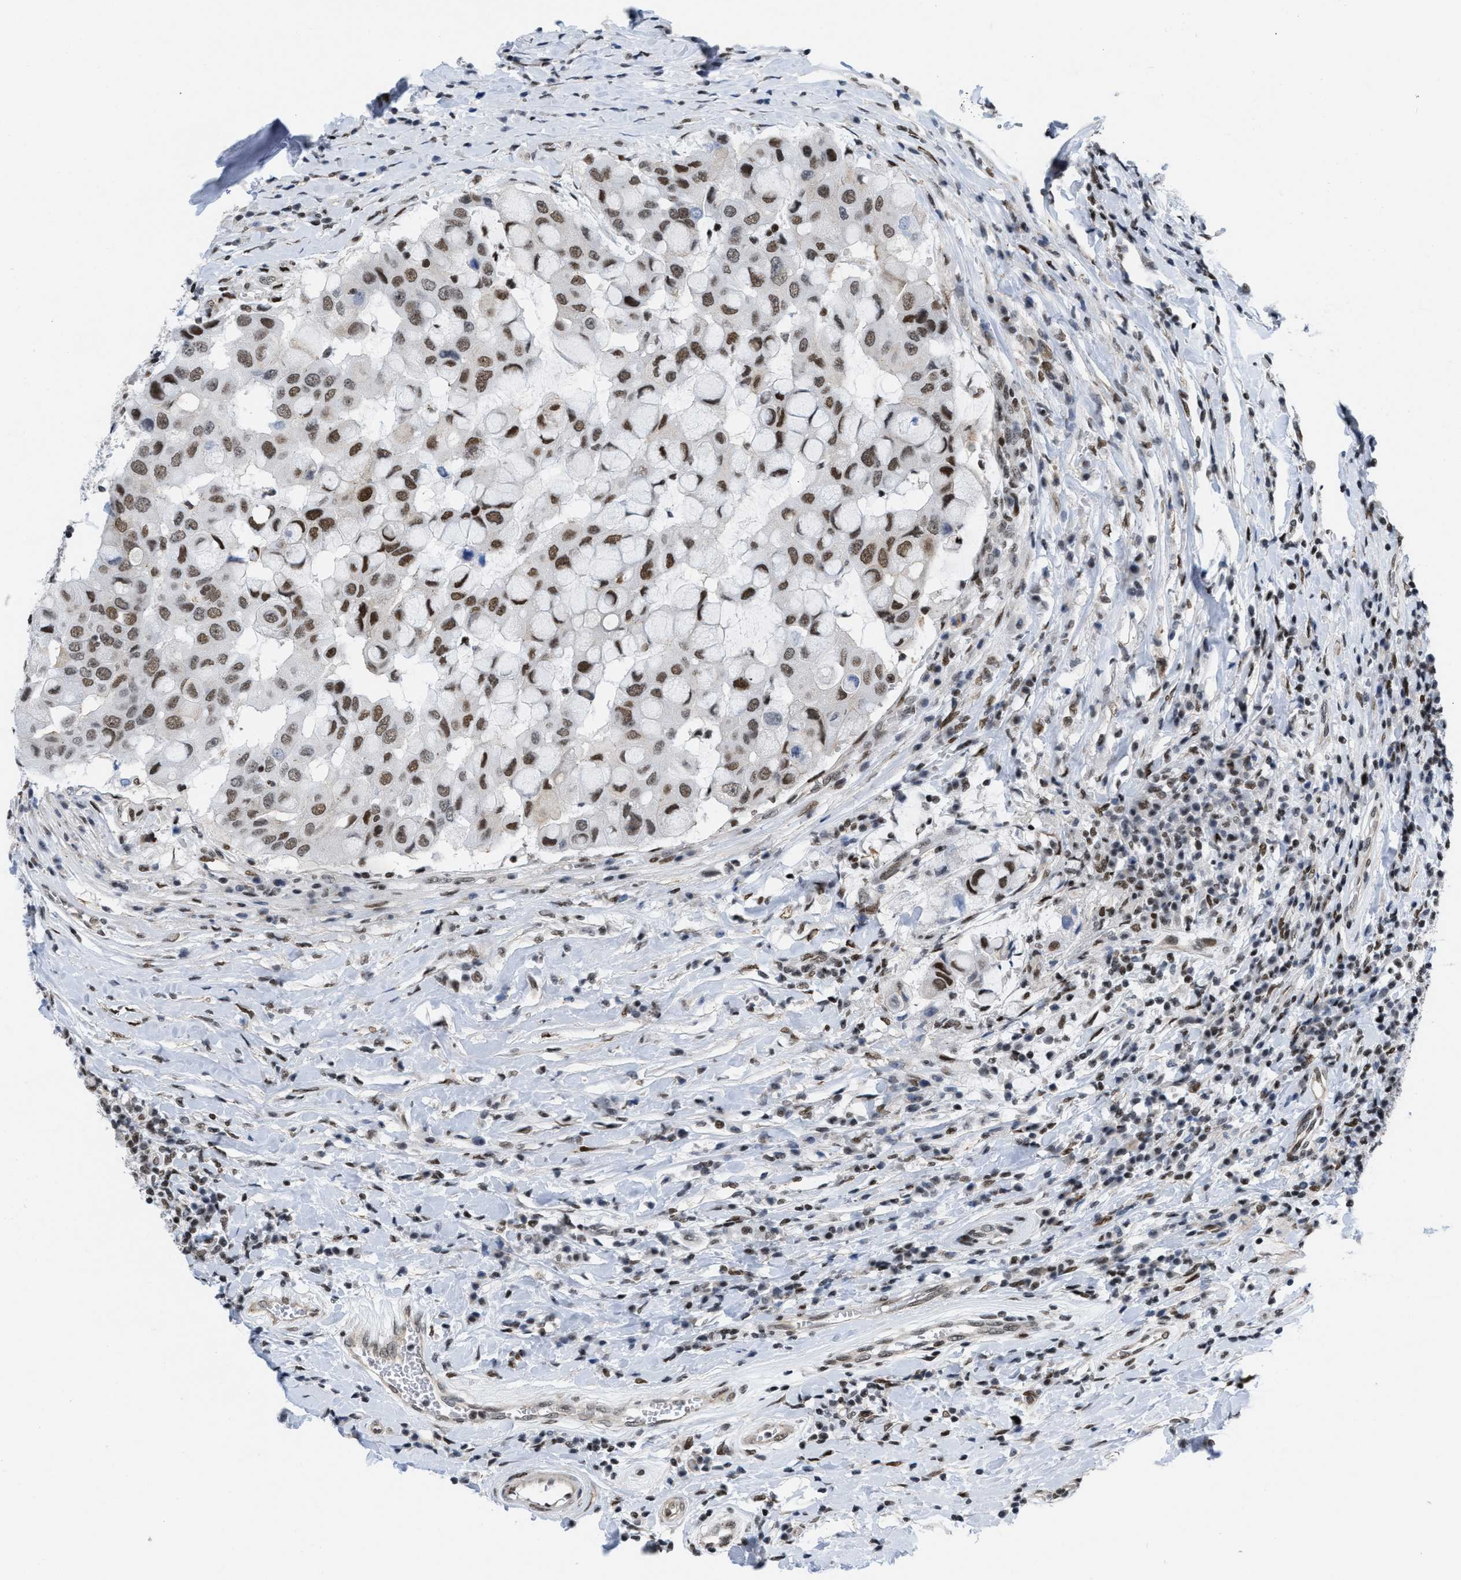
{"staining": {"intensity": "moderate", "quantity": ">75%", "location": "nuclear"}, "tissue": "breast cancer", "cell_type": "Tumor cells", "image_type": "cancer", "snomed": [{"axis": "morphology", "description": "Duct carcinoma"}, {"axis": "topography", "description": "Breast"}], "caption": "IHC of human breast infiltrating ductal carcinoma exhibits medium levels of moderate nuclear staining in about >75% of tumor cells.", "gene": "MIER1", "patient": {"sex": "female", "age": 27}}